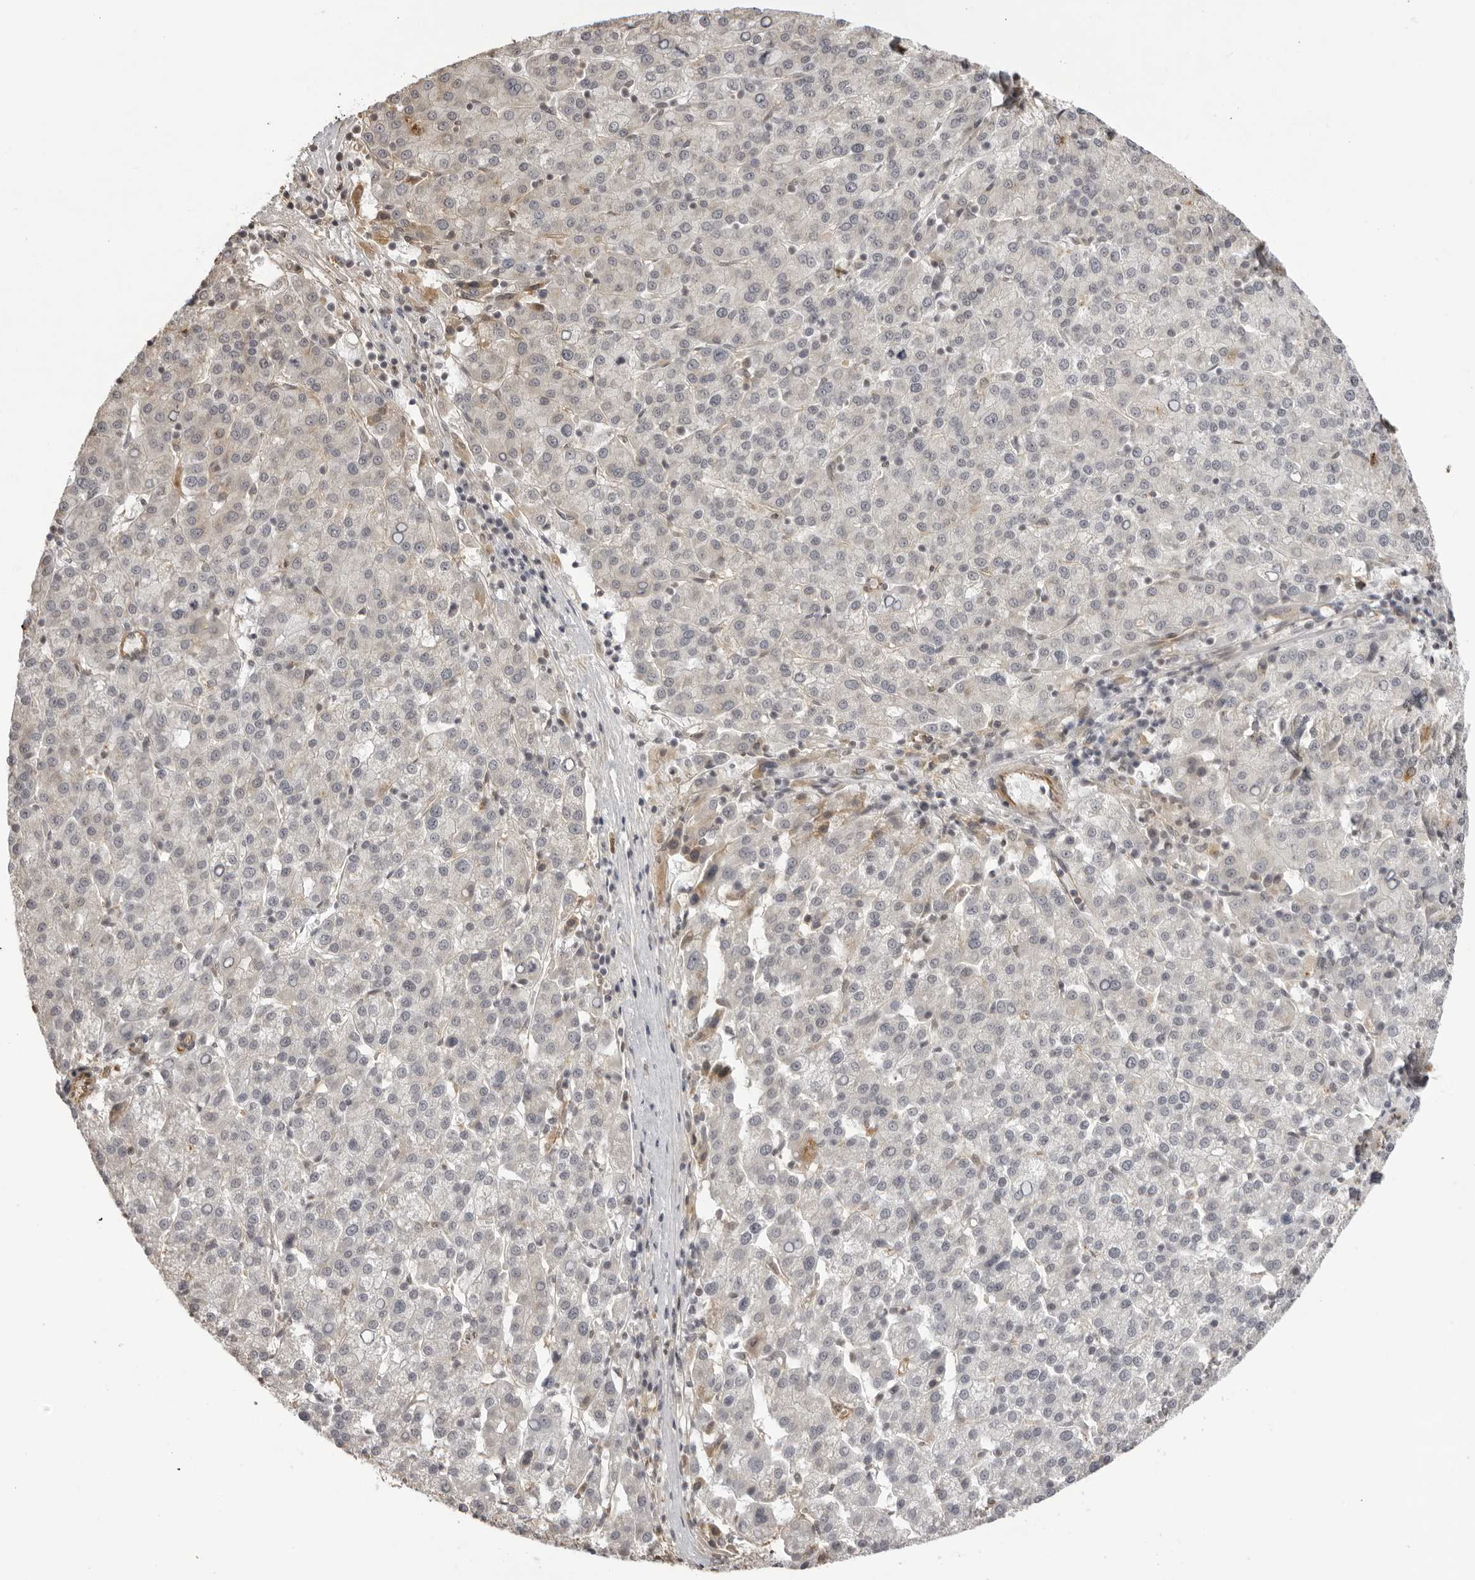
{"staining": {"intensity": "negative", "quantity": "none", "location": "none"}, "tissue": "liver cancer", "cell_type": "Tumor cells", "image_type": "cancer", "snomed": [{"axis": "morphology", "description": "Carcinoma, Hepatocellular, NOS"}, {"axis": "topography", "description": "Liver"}], "caption": "There is no significant staining in tumor cells of liver hepatocellular carcinoma.", "gene": "DYNLT5", "patient": {"sex": "female", "age": 58}}